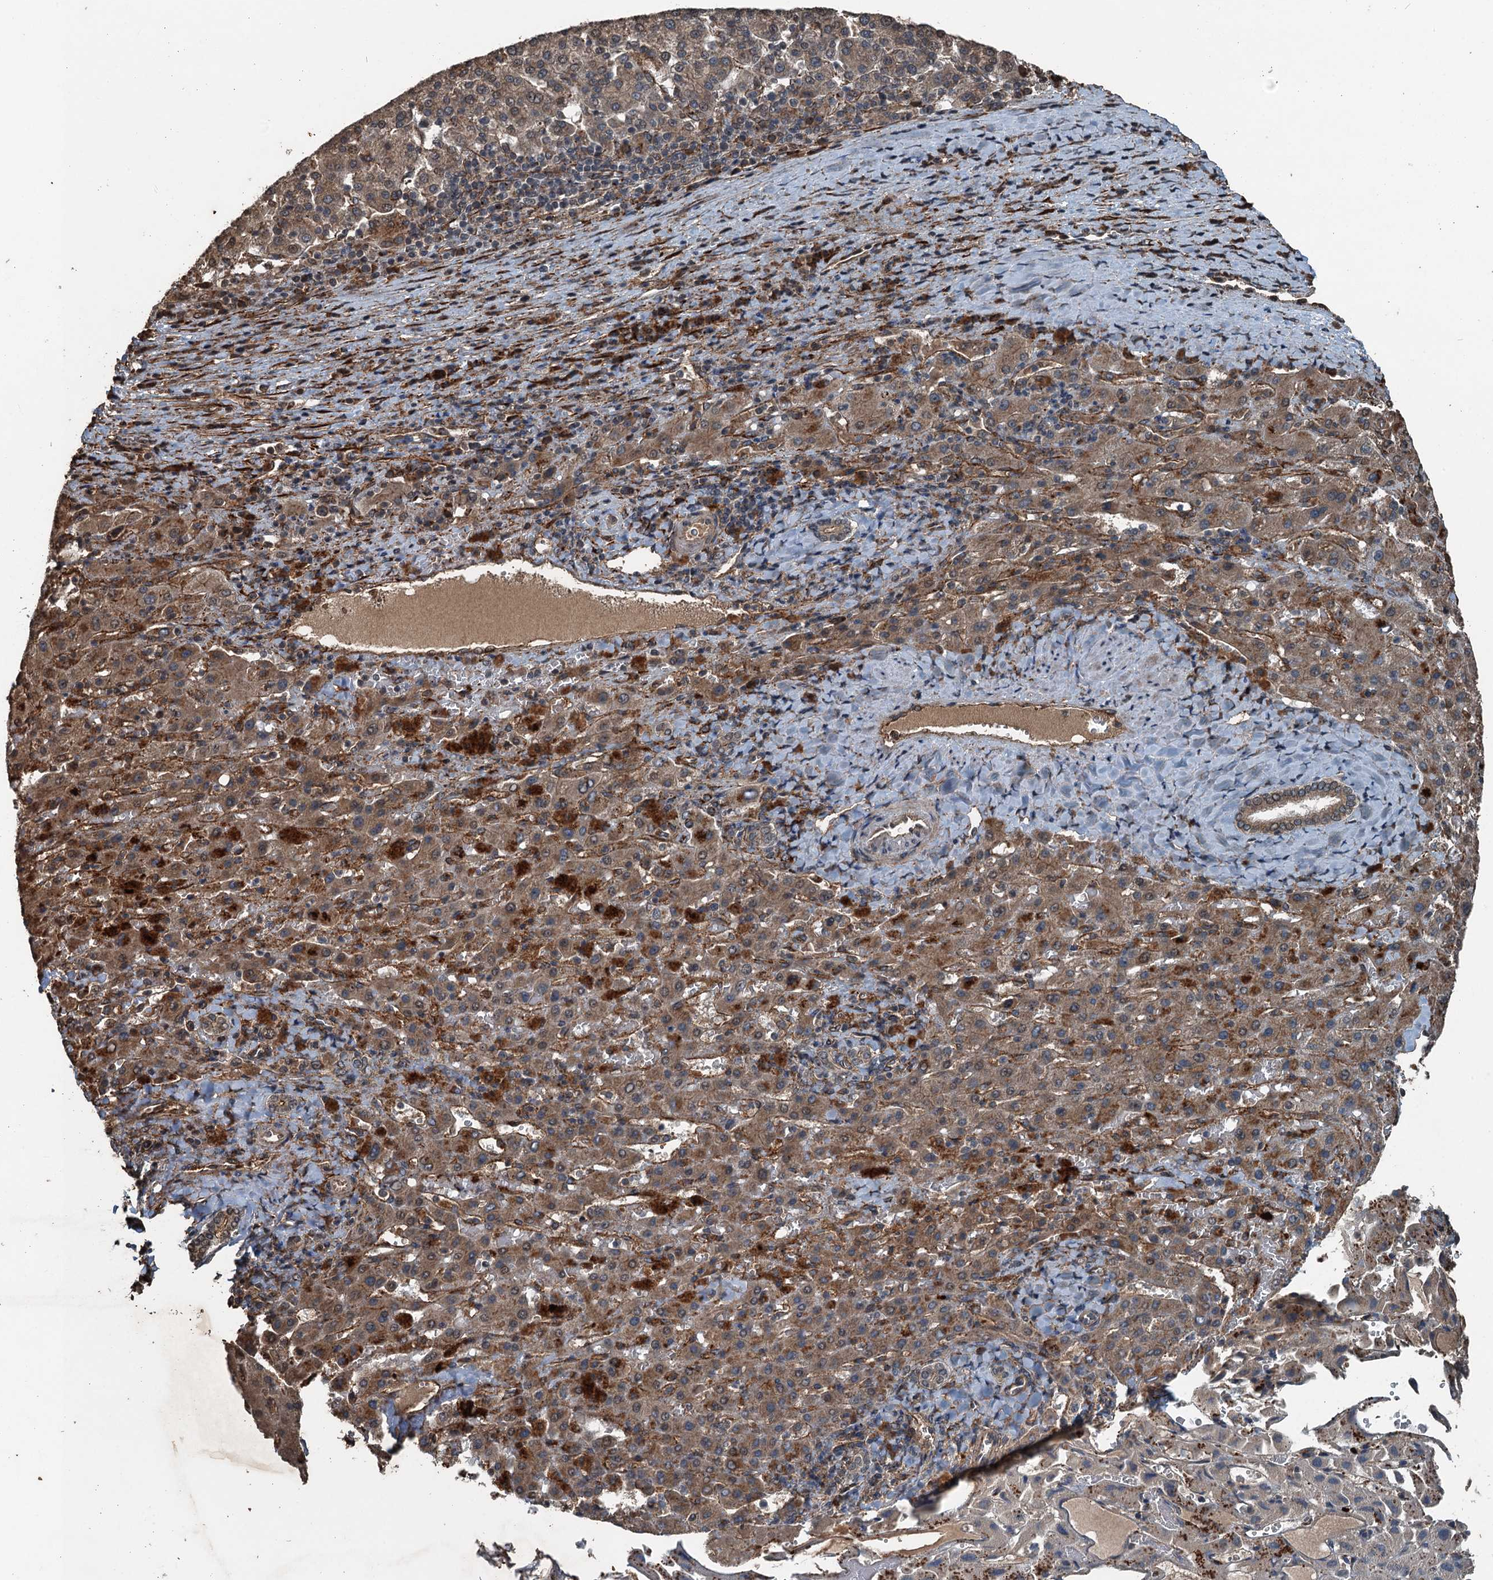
{"staining": {"intensity": "moderate", "quantity": "25%-75%", "location": "cytoplasmic/membranous"}, "tissue": "liver cancer", "cell_type": "Tumor cells", "image_type": "cancer", "snomed": [{"axis": "morphology", "description": "Carcinoma, Hepatocellular, NOS"}, {"axis": "topography", "description": "Liver"}], "caption": "About 25%-75% of tumor cells in hepatocellular carcinoma (liver) display moderate cytoplasmic/membranous protein expression as visualized by brown immunohistochemical staining.", "gene": "TCTN1", "patient": {"sex": "female", "age": 58}}